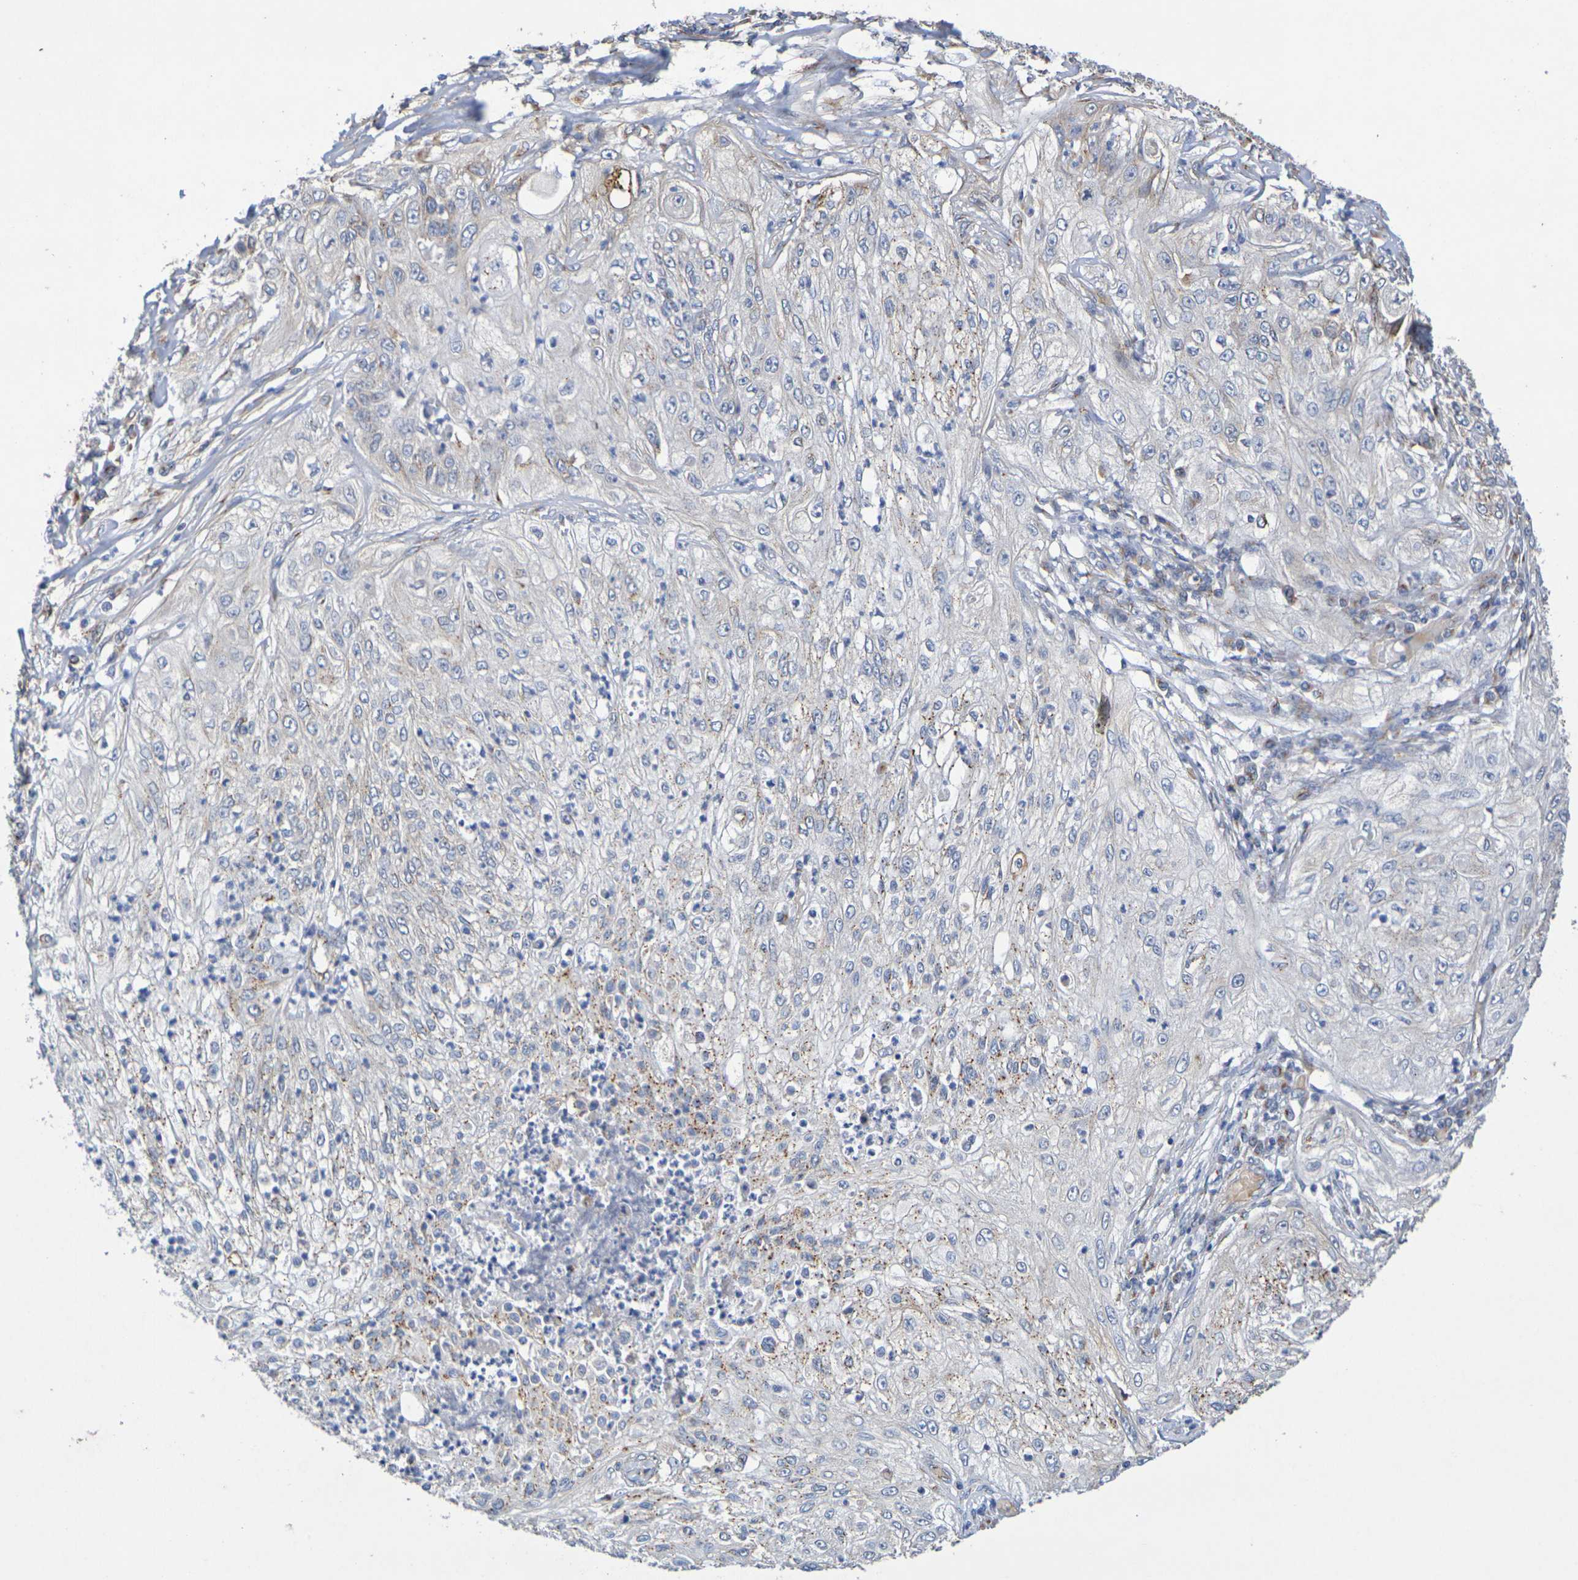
{"staining": {"intensity": "moderate", "quantity": "<25%", "location": "cytoplasmic/membranous"}, "tissue": "lung cancer", "cell_type": "Tumor cells", "image_type": "cancer", "snomed": [{"axis": "morphology", "description": "Inflammation, NOS"}, {"axis": "morphology", "description": "Squamous cell carcinoma, NOS"}, {"axis": "topography", "description": "Lymph node"}, {"axis": "topography", "description": "Soft tissue"}, {"axis": "topography", "description": "Lung"}], "caption": "Protein staining of lung squamous cell carcinoma tissue demonstrates moderate cytoplasmic/membranous positivity in approximately <25% of tumor cells.", "gene": "DCP2", "patient": {"sex": "male", "age": 66}}